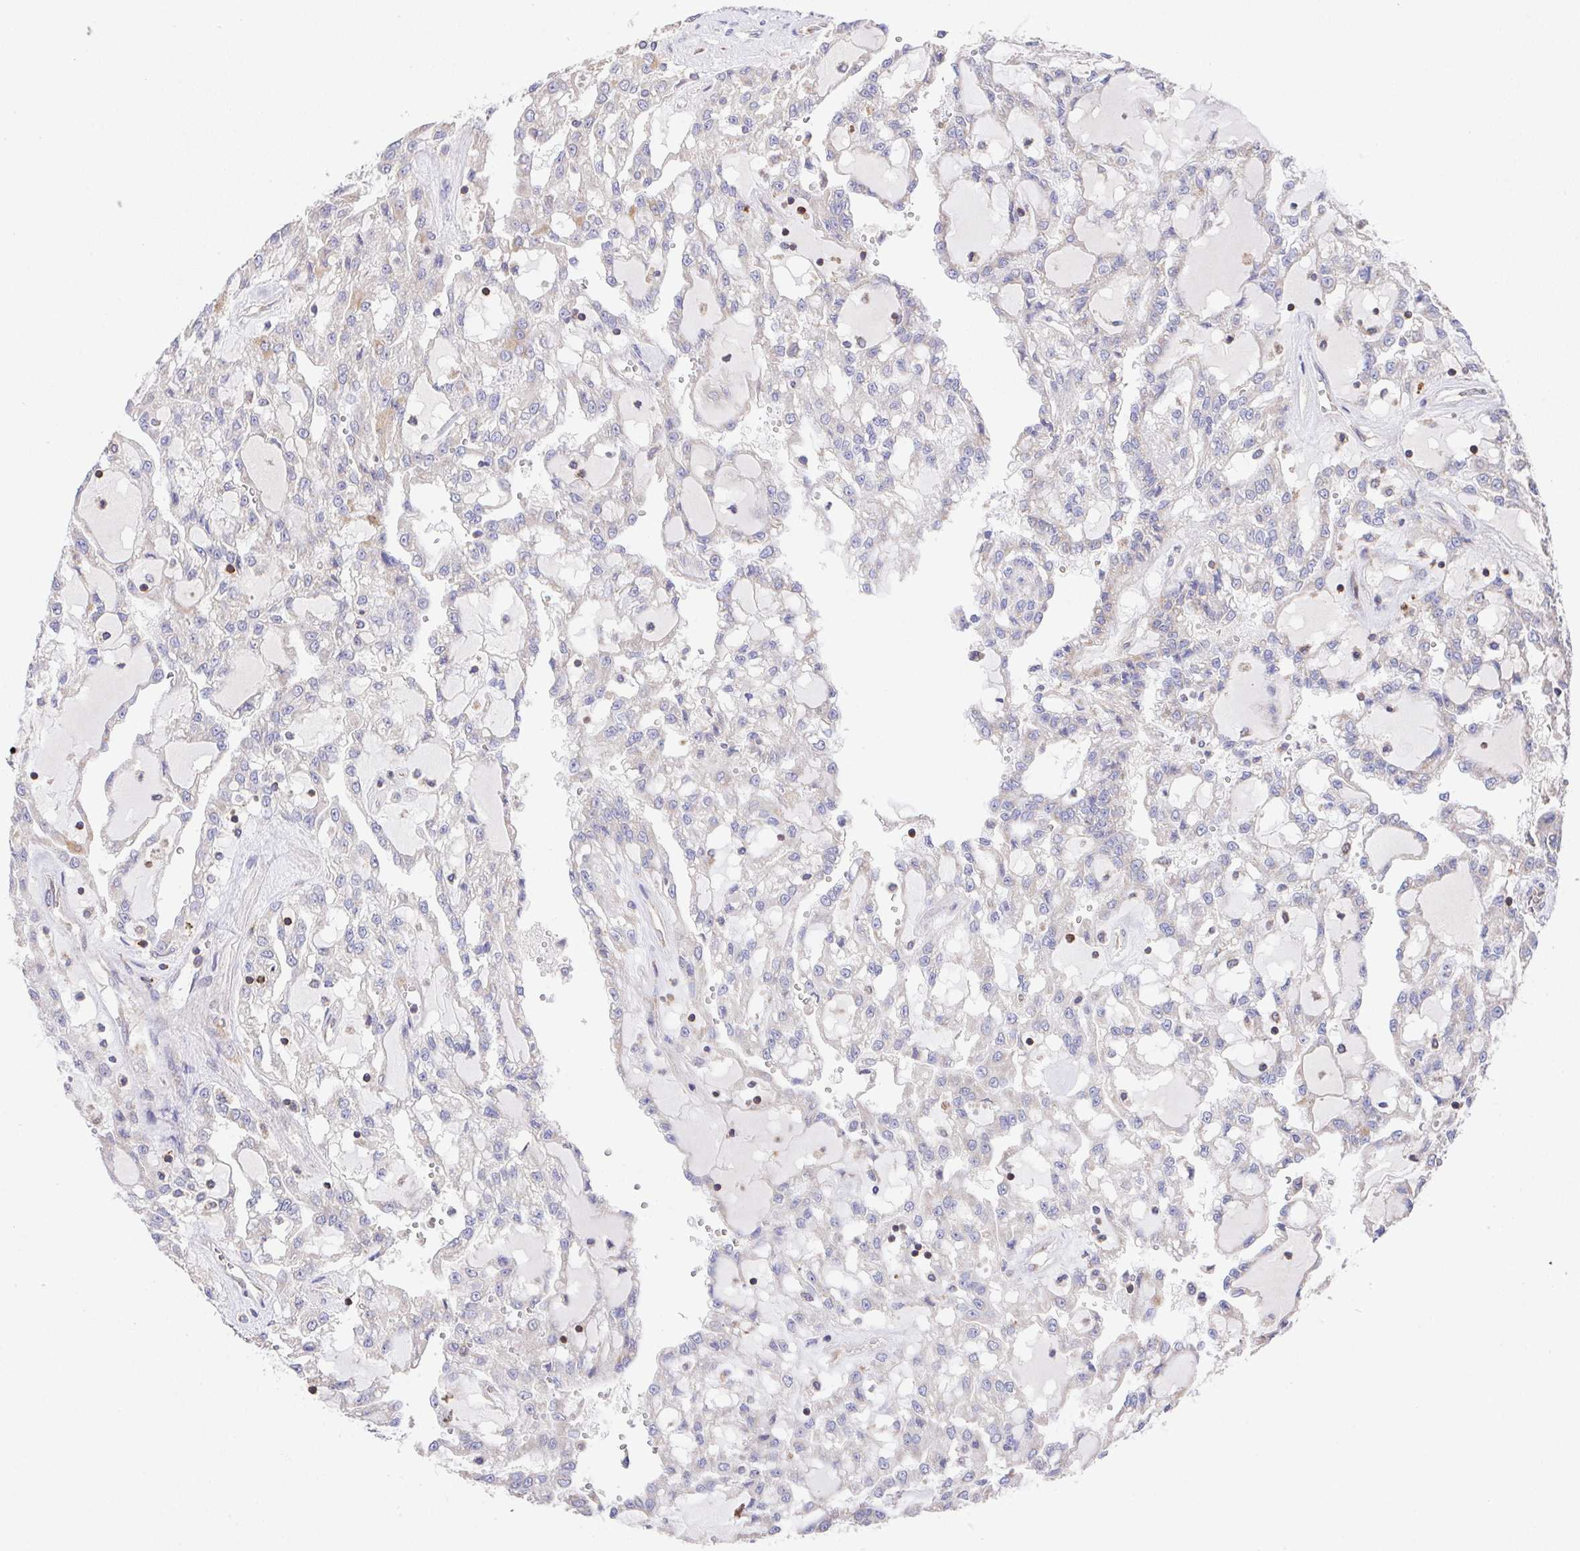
{"staining": {"intensity": "negative", "quantity": "none", "location": "none"}, "tissue": "renal cancer", "cell_type": "Tumor cells", "image_type": "cancer", "snomed": [{"axis": "morphology", "description": "Adenocarcinoma, NOS"}, {"axis": "topography", "description": "Kidney"}], "caption": "An immunohistochemistry (IHC) photomicrograph of adenocarcinoma (renal) is shown. There is no staining in tumor cells of adenocarcinoma (renal).", "gene": "FAM241A", "patient": {"sex": "male", "age": 63}}